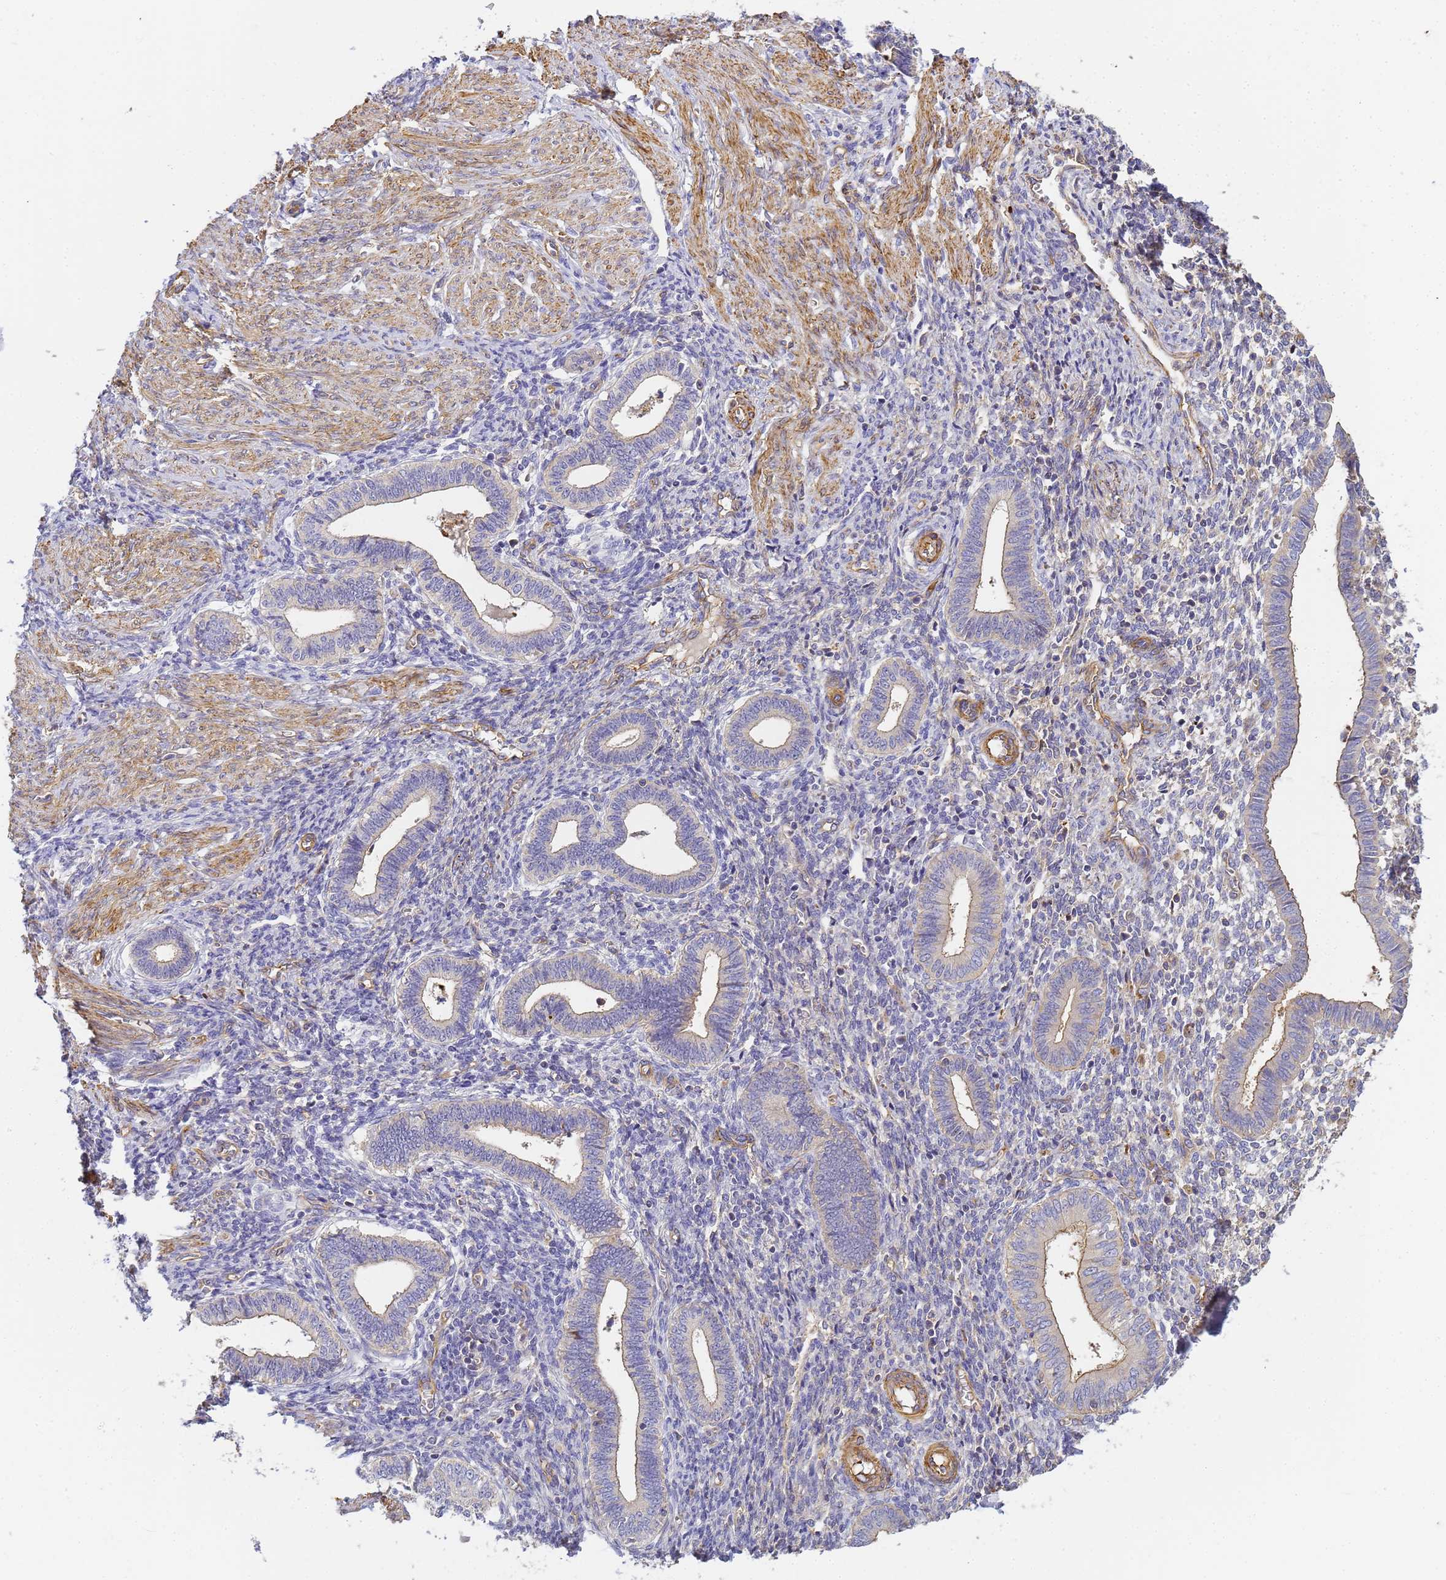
{"staining": {"intensity": "negative", "quantity": "none", "location": "none"}, "tissue": "endometrium", "cell_type": "Cells in endometrial stroma", "image_type": "normal", "snomed": [{"axis": "morphology", "description": "Normal tissue, NOS"}, {"axis": "topography", "description": "Endometrium"}], "caption": "Immunohistochemistry (IHC) micrograph of normal endometrium: endometrium stained with DAB exhibits no significant protein expression in cells in endometrial stroma. (Immunohistochemistry, brightfield microscopy, high magnification).", "gene": "MYL10", "patient": {"sex": "female", "age": 44}}